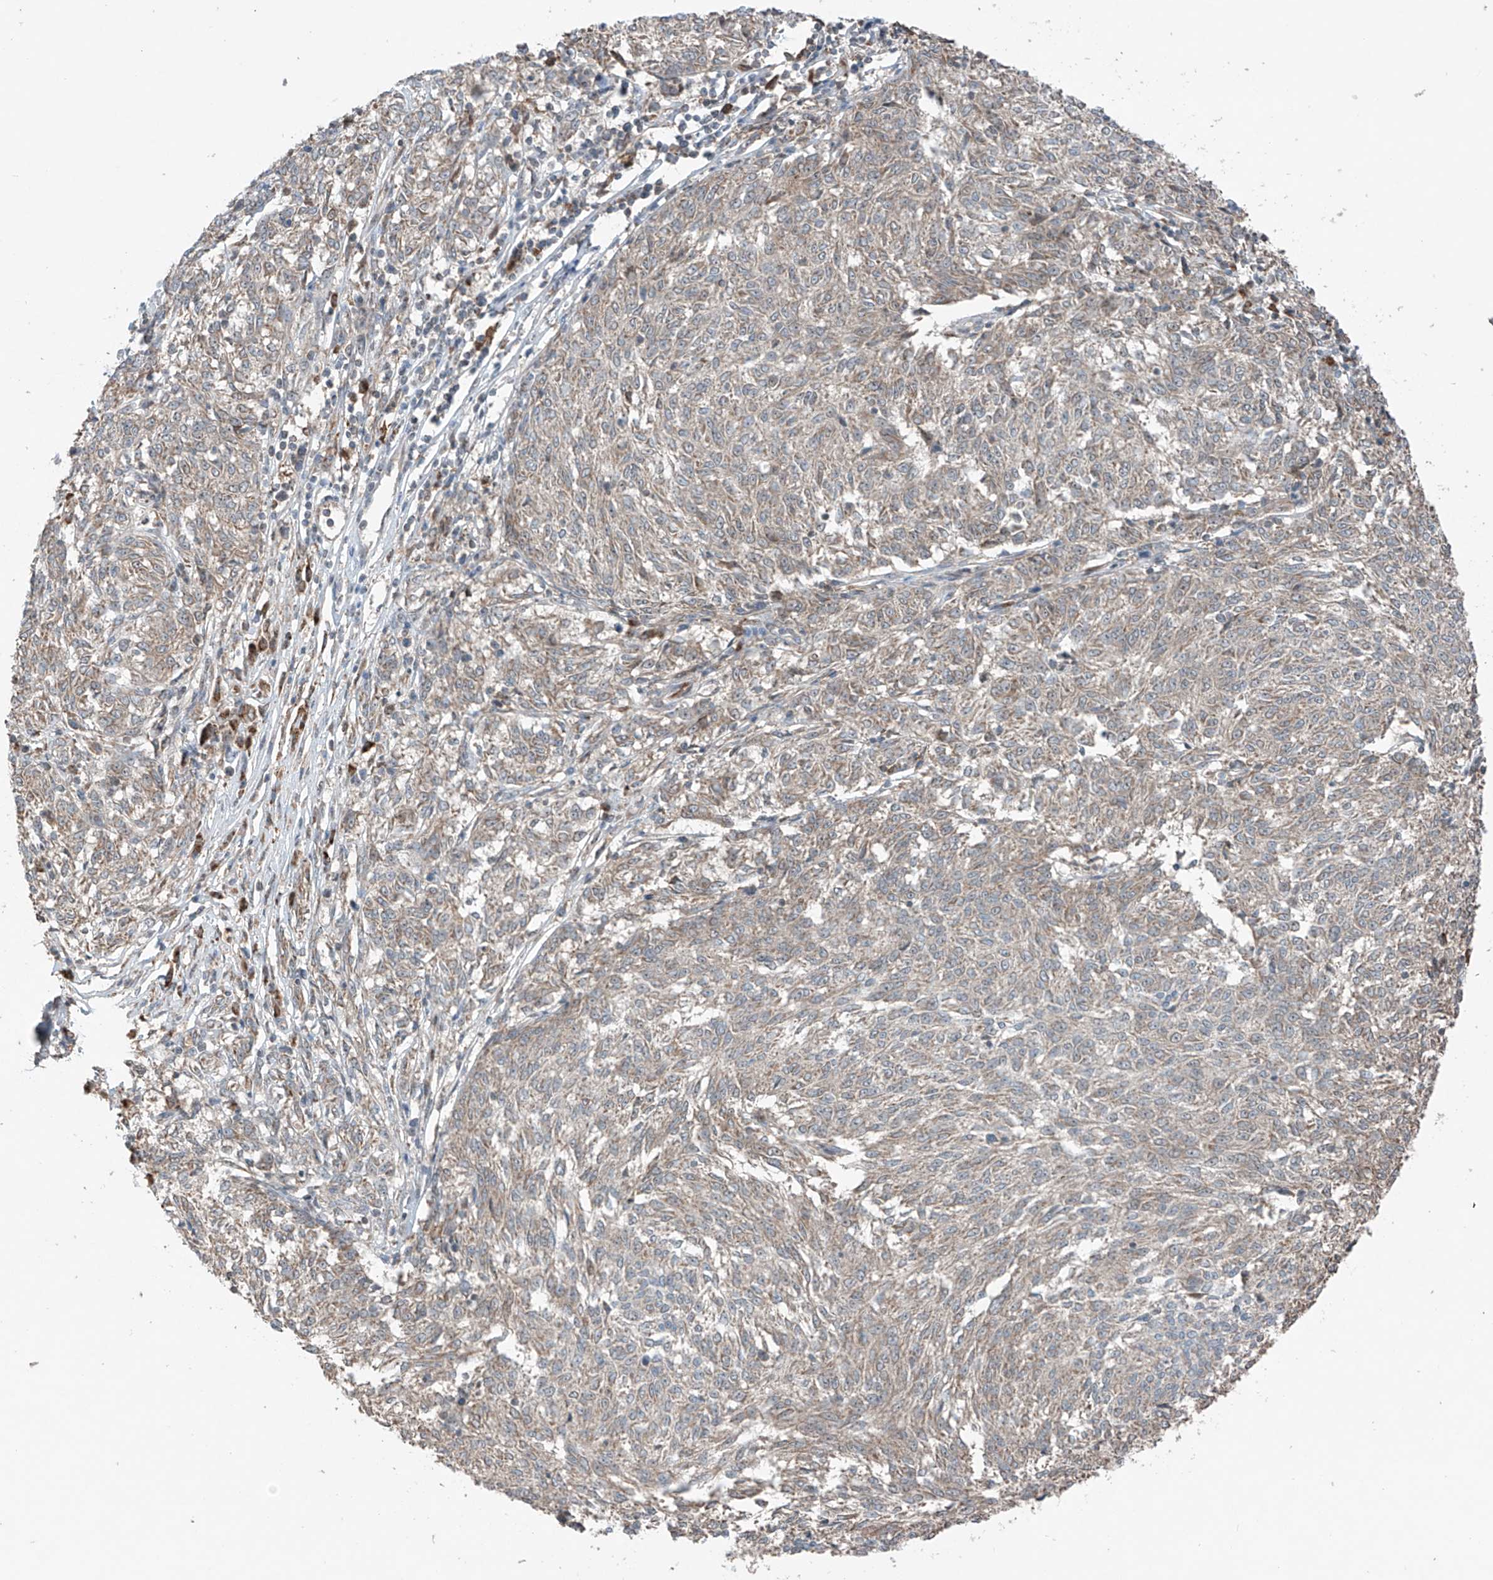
{"staining": {"intensity": "weak", "quantity": "<25%", "location": "cytoplasmic/membranous"}, "tissue": "melanoma", "cell_type": "Tumor cells", "image_type": "cancer", "snomed": [{"axis": "morphology", "description": "Malignant melanoma, NOS"}, {"axis": "topography", "description": "Skin"}], "caption": "Protein analysis of malignant melanoma displays no significant staining in tumor cells. (Stains: DAB immunohistochemistry with hematoxylin counter stain, Microscopy: brightfield microscopy at high magnification).", "gene": "SAMD3", "patient": {"sex": "female", "age": 72}}